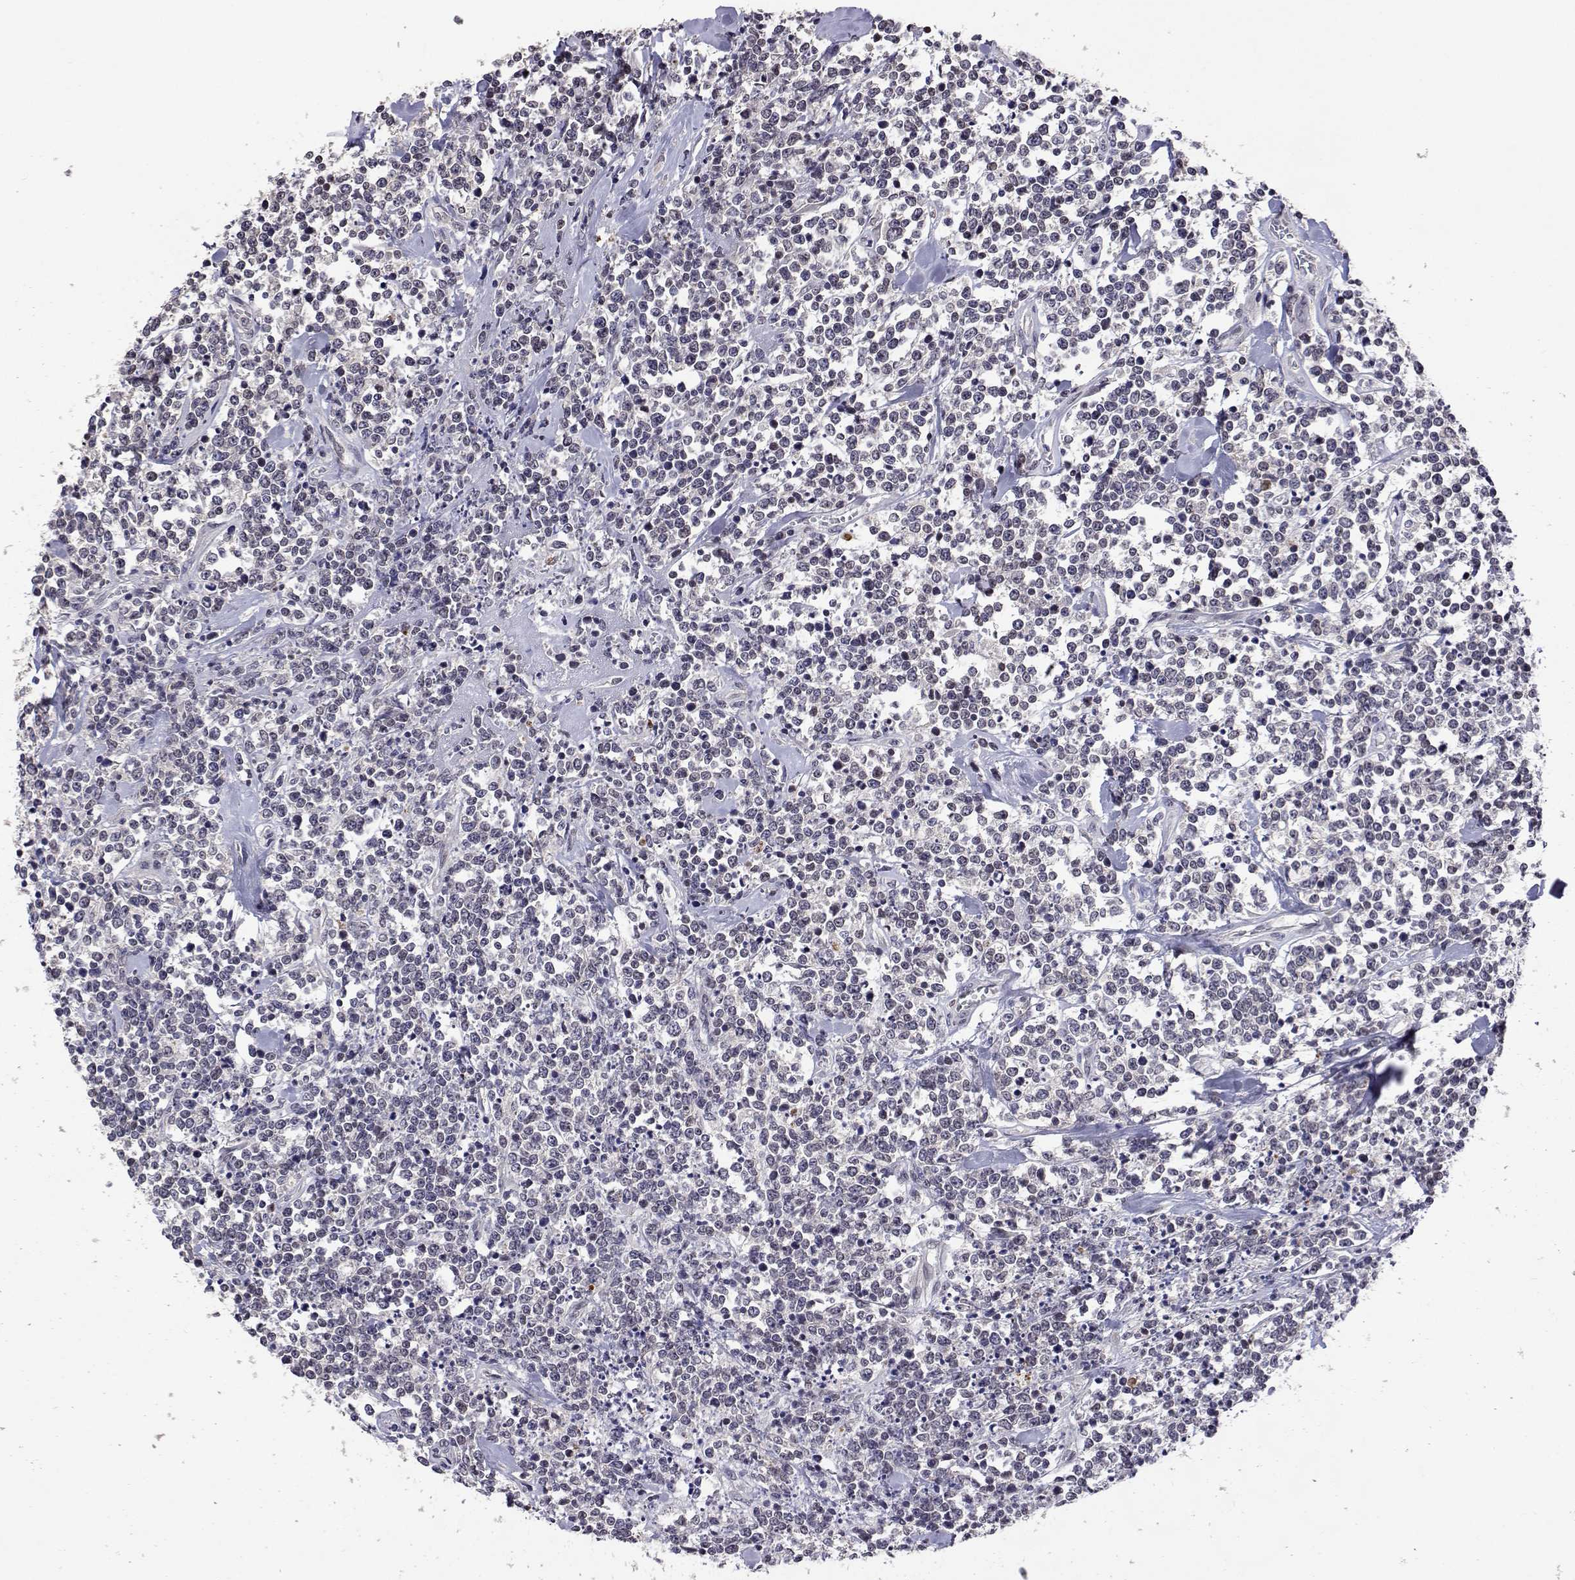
{"staining": {"intensity": "negative", "quantity": "none", "location": "none"}, "tissue": "lymphoma", "cell_type": "Tumor cells", "image_type": "cancer", "snomed": [{"axis": "morphology", "description": "Malignant lymphoma, non-Hodgkin's type, High grade"}, {"axis": "topography", "description": "Colon"}], "caption": "The micrograph reveals no staining of tumor cells in malignant lymphoma, non-Hodgkin's type (high-grade).", "gene": "HNRNPA0", "patient": {"sex": "male", "age": 82}}